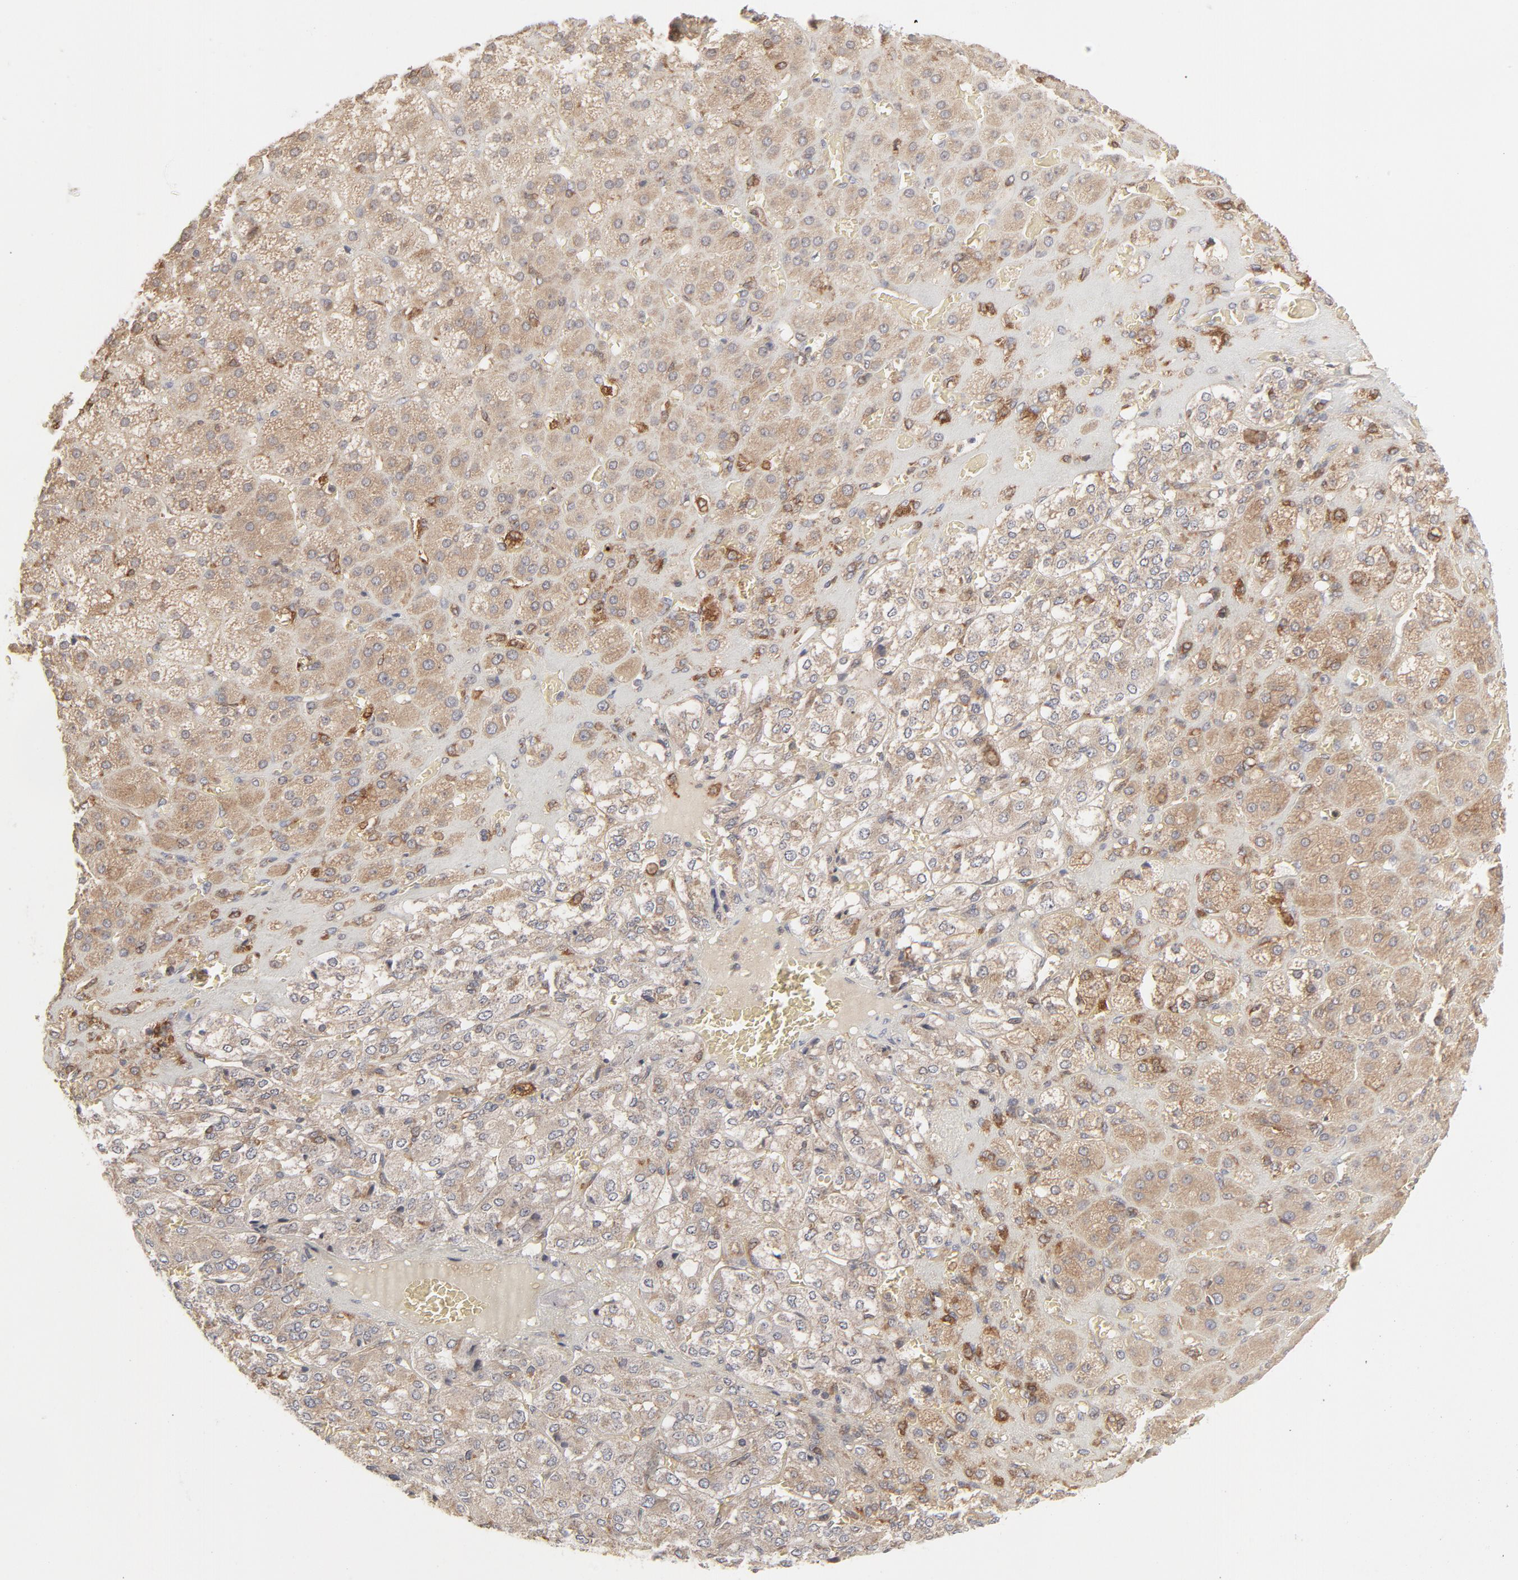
{"staining": {"intensity": "moderate", "quantity": ">75%", "location": "cytoplasmic/membranous"}, "tissue": "adrenal gland", "cell_type": "Glandular cells", "image_type": "normal", "snomed": [{"axis": "morphology", "description": "Normal tissue, NOS"}, {"axis": "topography", "description": "Adrenal gland"}], "caption": "Glandular cells reveal moderate cytoplasmic/membranous positivity in approximately >75% of cells in normal adrenal gland.", "gene": "RAB5C", "patient": {"sex": "female", "age": 71}}